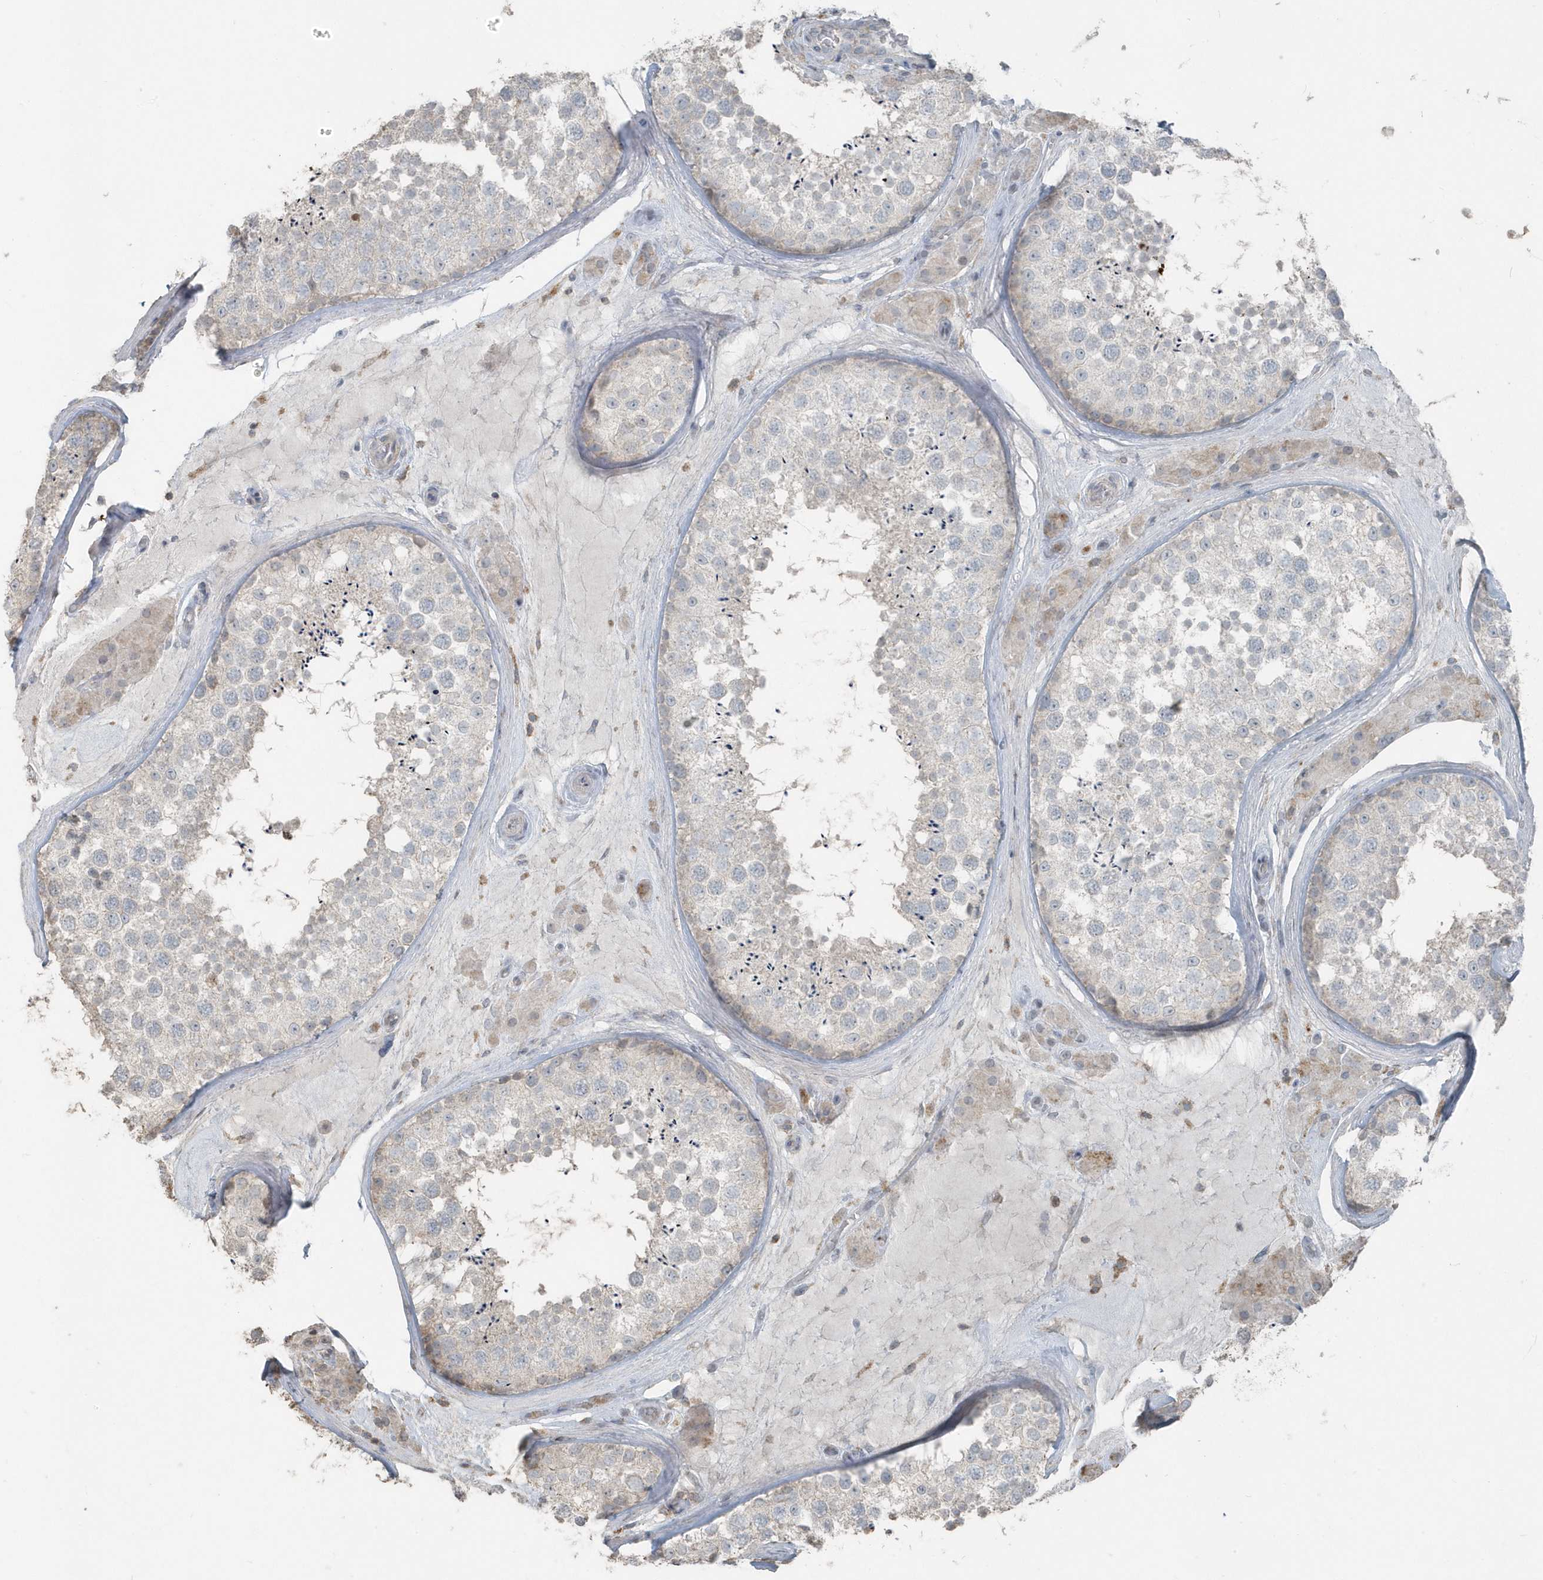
{"staining": {"intensity": "weak", "quantity": "<25%", "location": "cytoplasmic/membranous"}, "tissue": "testis", "cell_type": "Cells in seminiferous ducts", "image_type": "normal", "snomed": [{"axis": "morphology", "description": "Normal tissue, NOS"}, {"axis": "topography", "description": "Testis"}], "caption": "Histopathology image shows no significant protein expression in cells in seminiferous ducts of normal testis. (DAB immunohistochemistry visualized using brightfield microscopy, high magnification).", "gene": "ACTC1", "patient": {"sex": "male", "age": 46}}